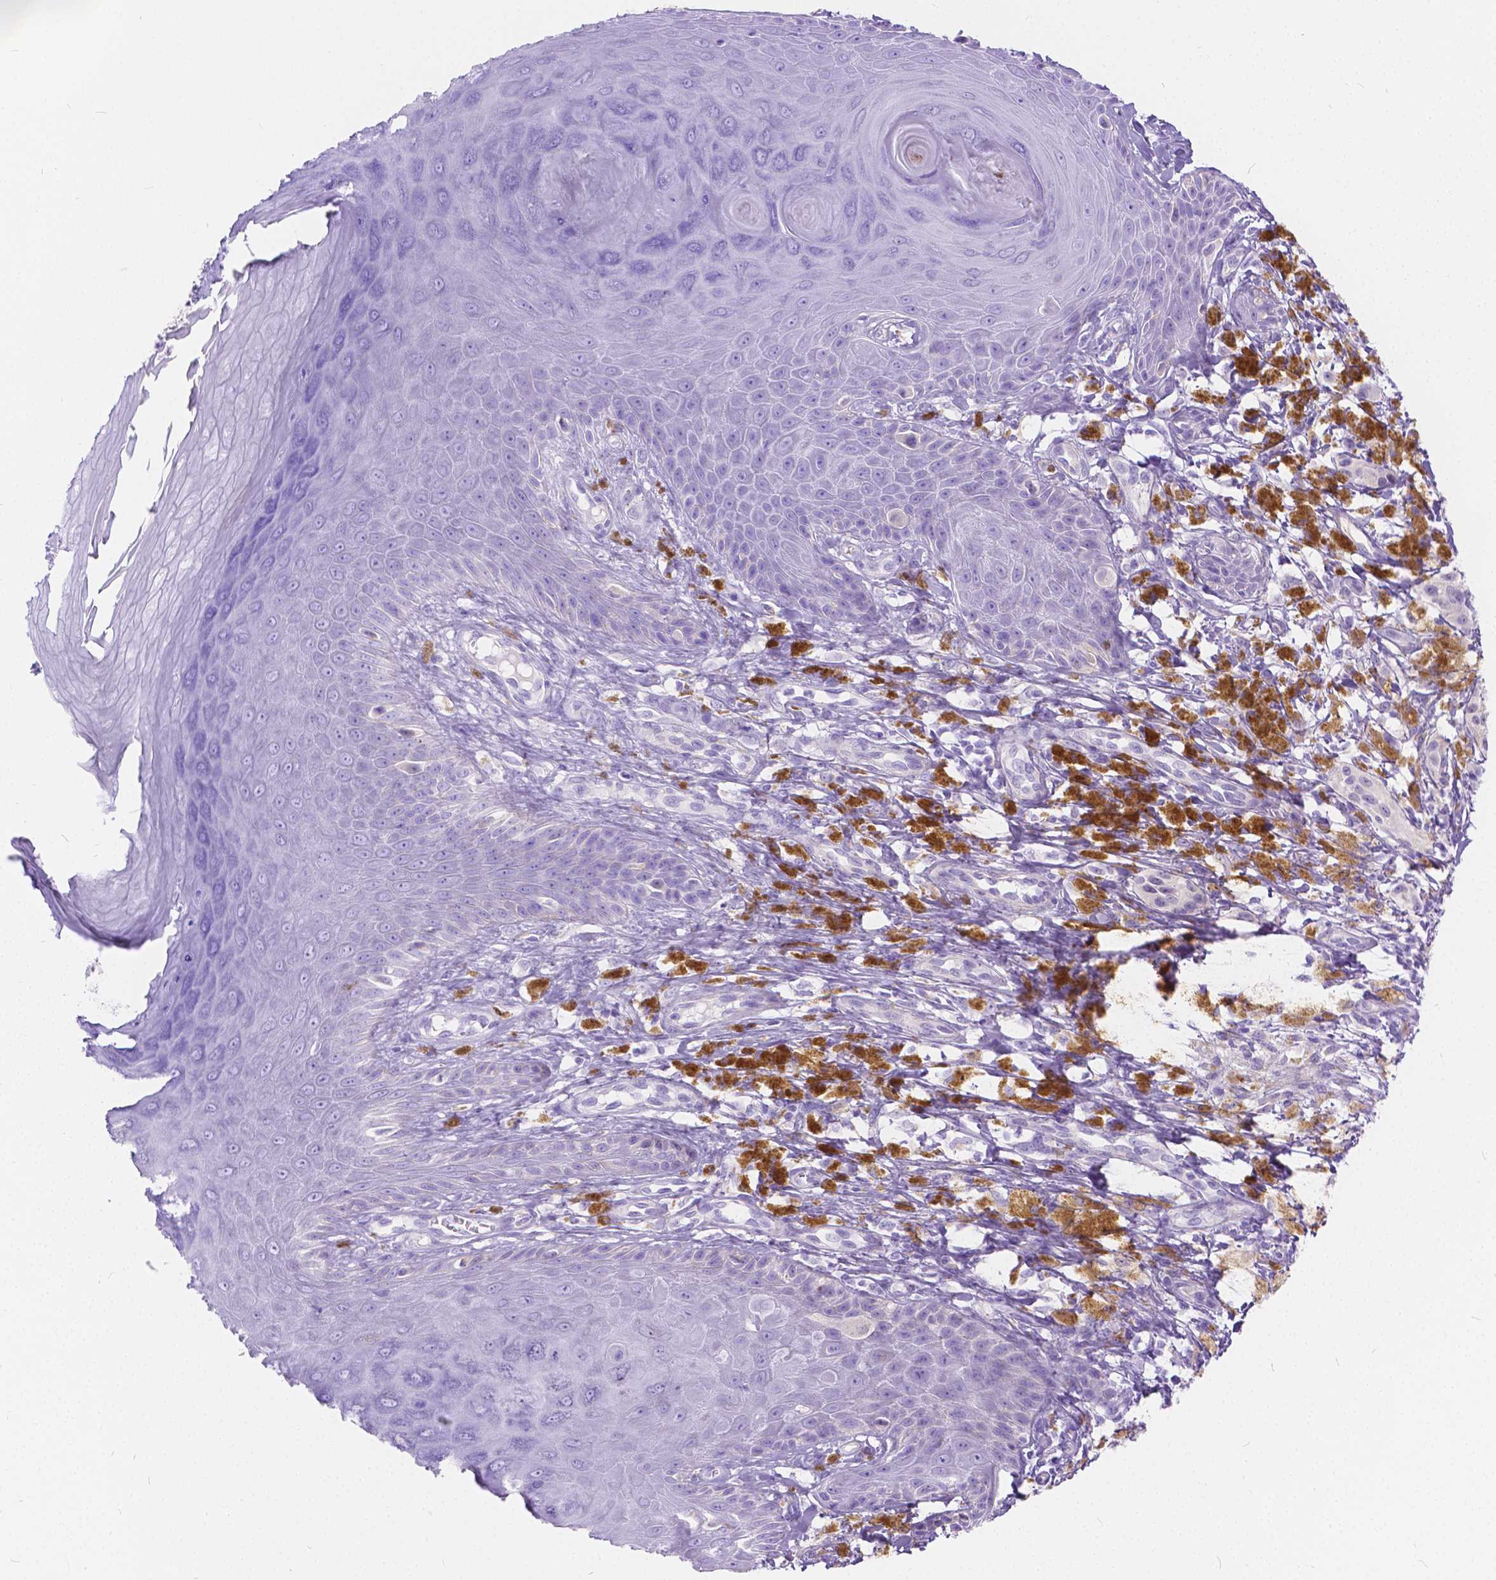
{"staining": {"intensity": "weak", "quantity": ">75%", "location": "cytoplasmic/membranous"}, "tissue": "melanoma", "cell_type": "Tumor cells", "image_type": "cancer", "snomed": [{"axis": "morphology", "description": "Malignant melanoma, NOS"}, {"axis": "topography", "description": "Skin"}], "caption": "Brown immunohistochemical staining in human malignant melanoma demonstrates weak cytoplasmic/membranous positivity in approximately >75% of tumor cells.", "gene": "CHRM1", "patient": {"sex": "female", "age": 80}}